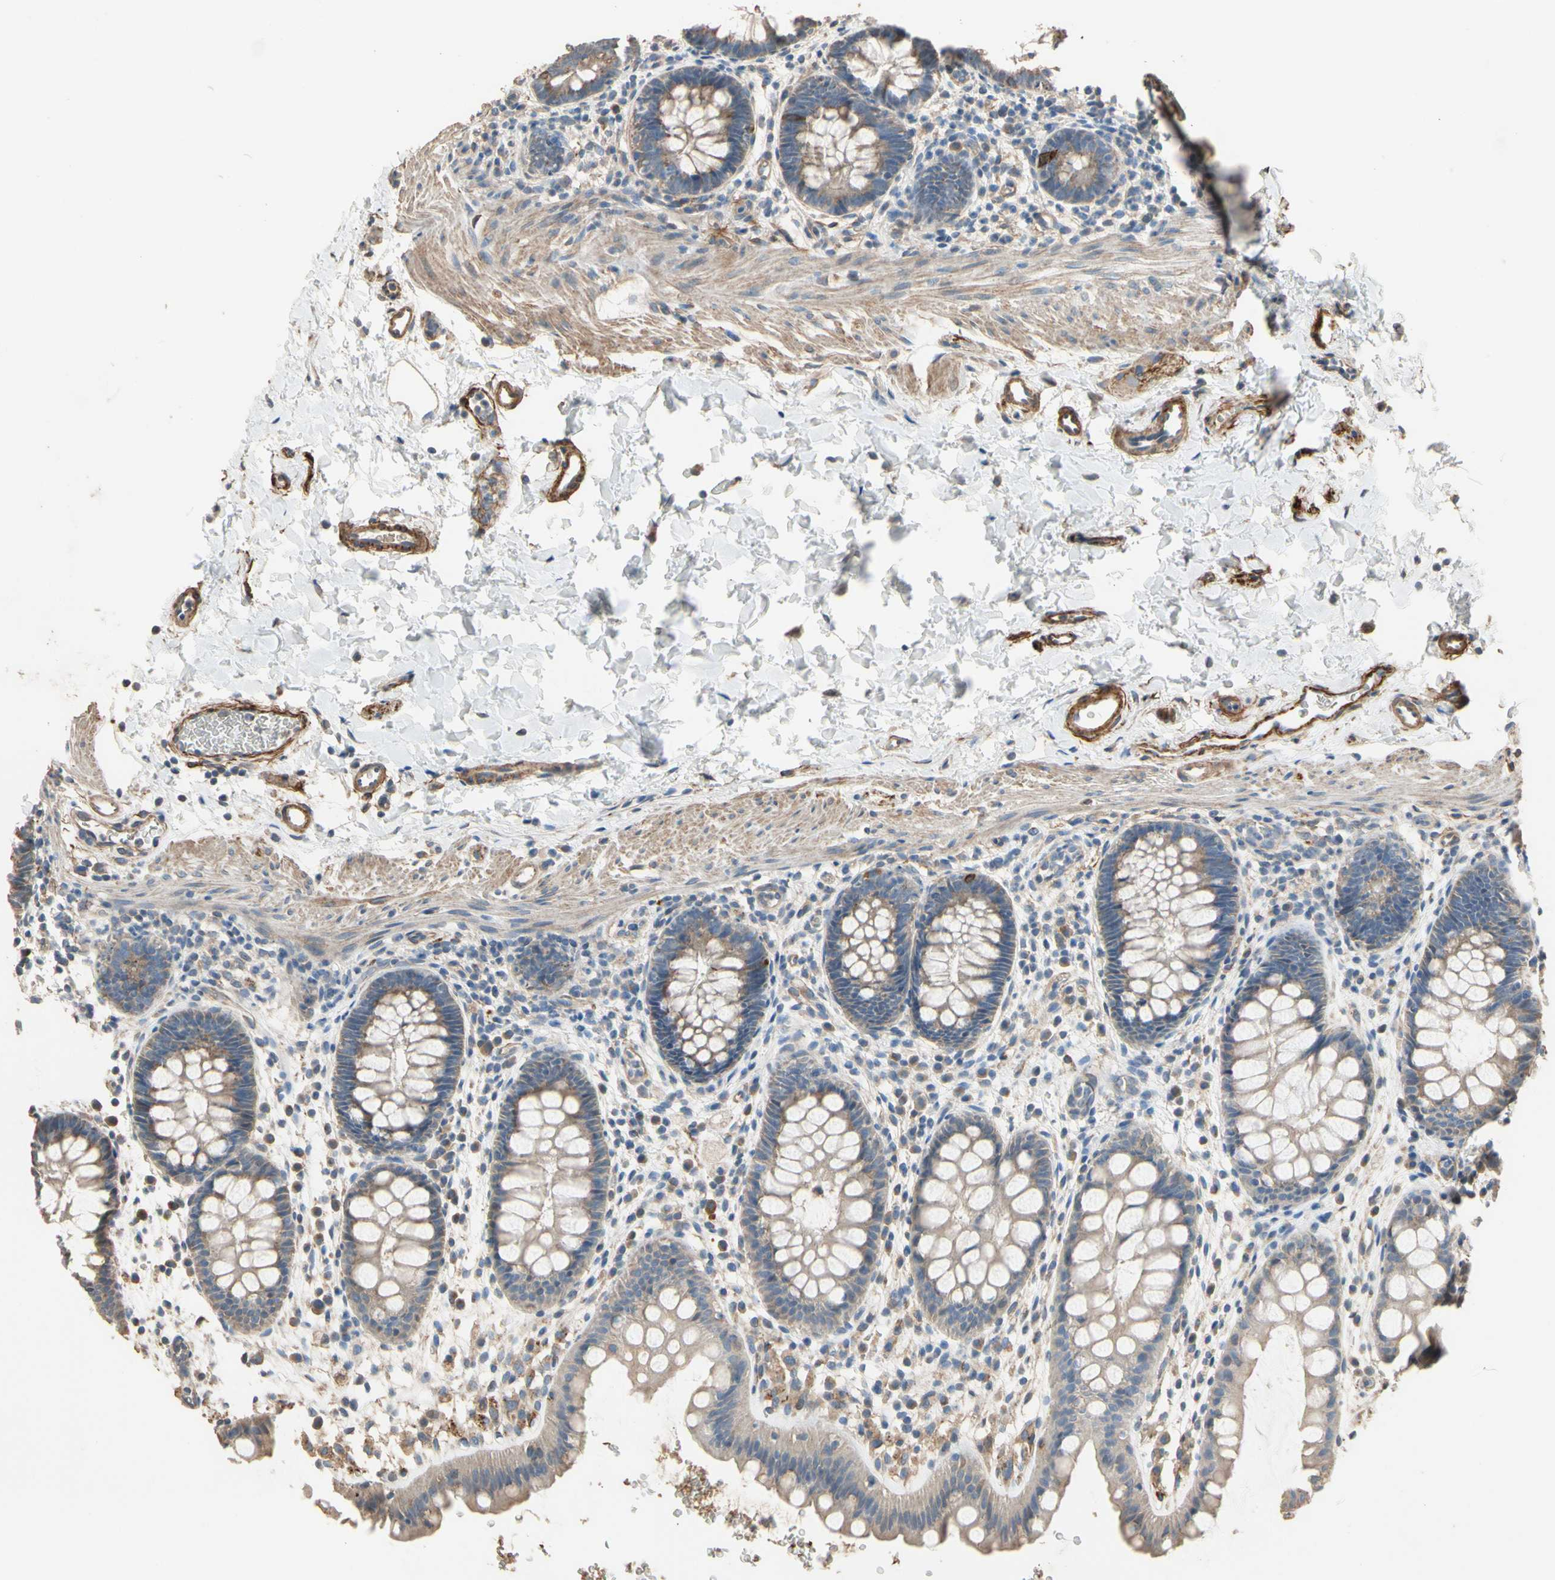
{"staining": {"intensity": "weak", "quantity": ">75%", "location": "cytoplasmic/membranous"}, "tissue": "rectum", "cell_type": "Glandular cells", "image_type": "normal", "snomed": [{"axis": "morphology", "description": "Normal tissue, NOS"}, {"axis": "topography", "description": "Rectum"}], "caption": "Weak cytoplasmic/membranous expression is identified in approximately >75% of glandular cells in normal rectum.", "gene": "SUSD2", "patient": {"sex": "female", "age": 24}}